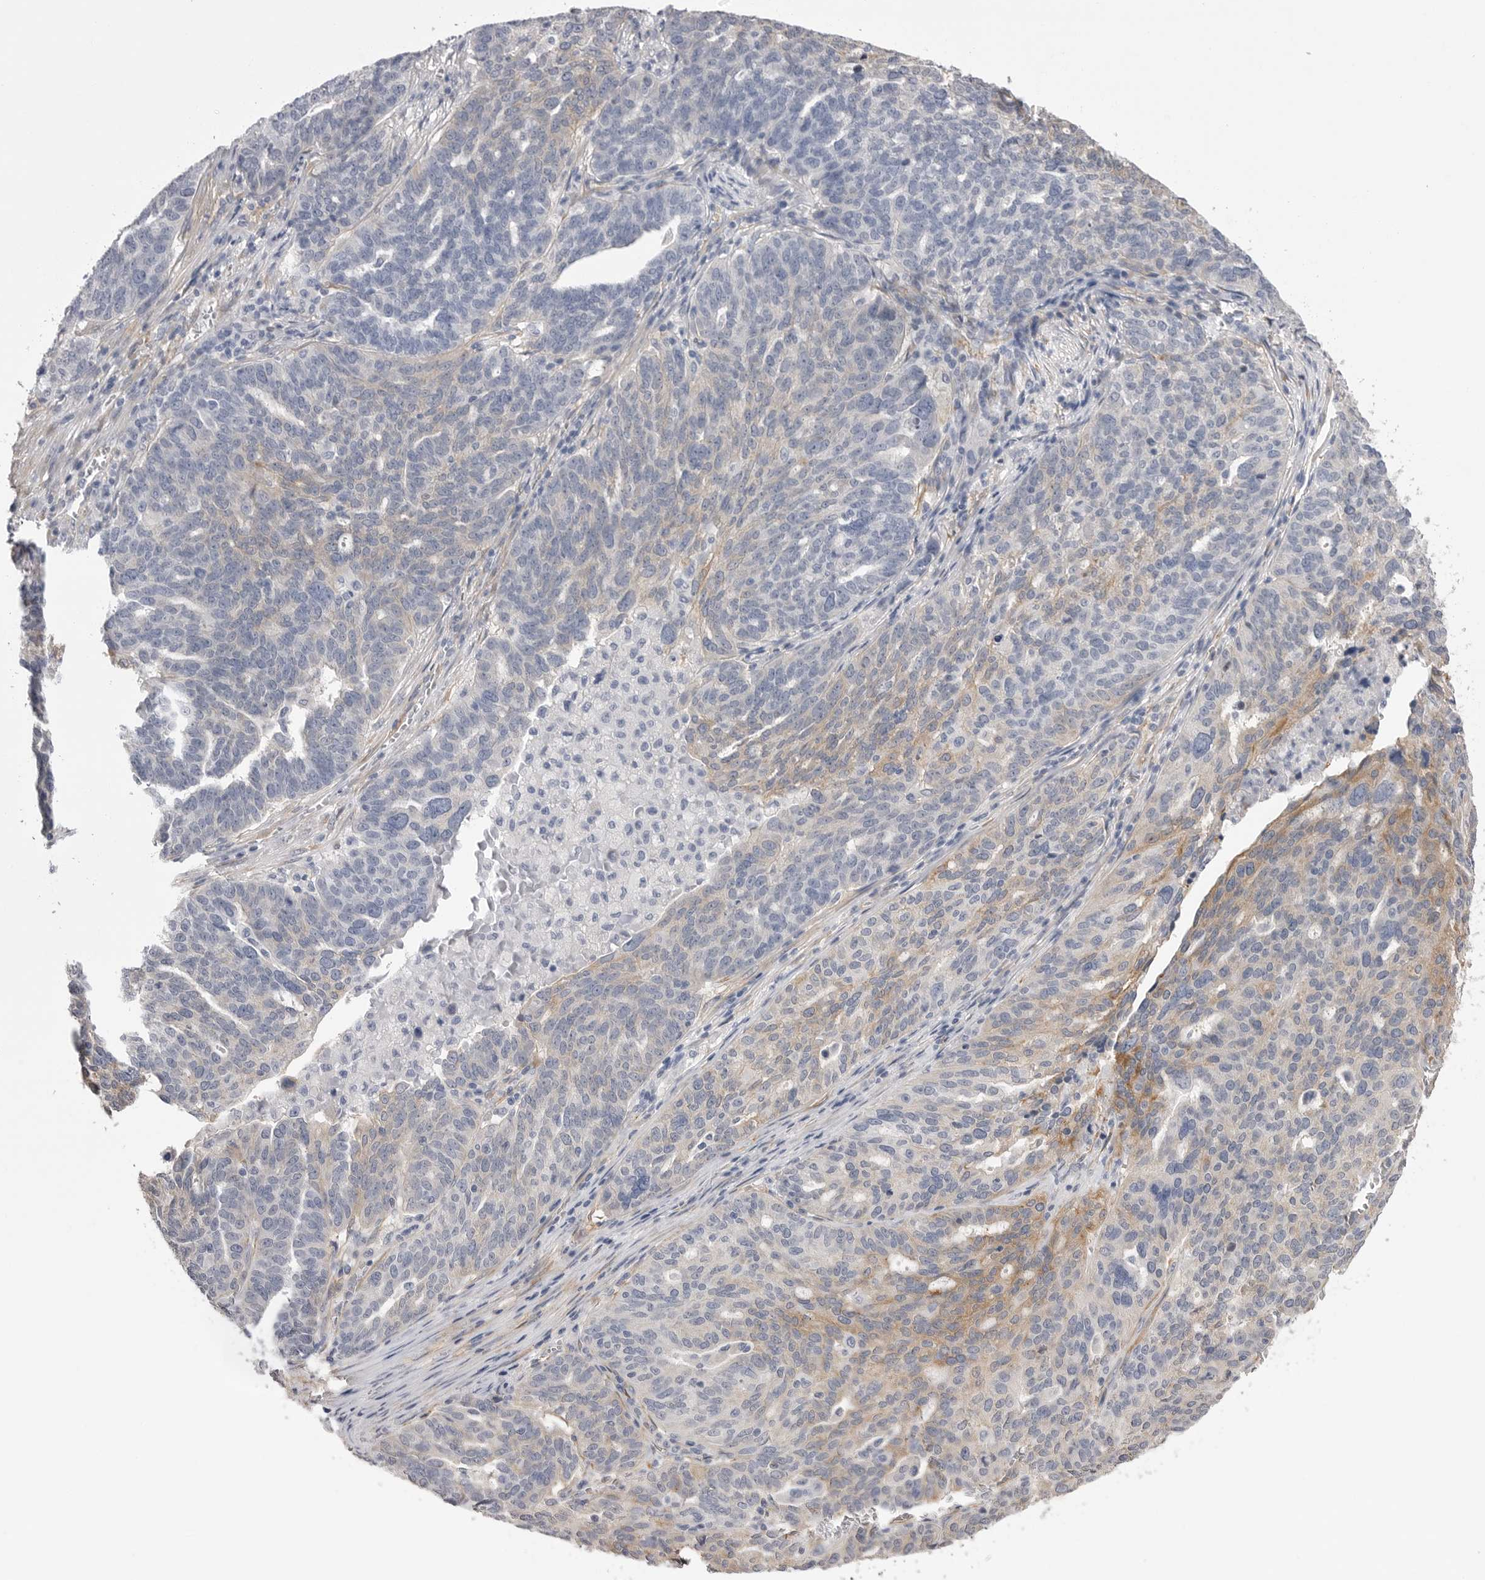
{"staining": {"intensity": "moderate", "quantity": "25%-75%", "location": "cytoplasmic/membranous"}, "tissue": "ovarian cancer", "cell_type": "Tumor cells", "image_type": "cancer", "snomed": [{"axis": "morphology", "description": "Cystadenocarcinoma, serous, NOS"}, {"axis": "topography", "description": "Ovary"}], "caption": "Immunohistochemistry staining of ovarian cancer, which shows medium levels of moderate cytoplasmic/membranous expression in approximately 25%-75% of tumor cells indicating moderate cytoplasmic/membranous protein positivity. The staining was performed using DAB (3,3'-diaminobenzidine) (brown) for protein detection and nuclei were counterstained in hematoxylin (blue).", "gene": "AKAP12", "patient": {"sex": "female", "age": 59}}